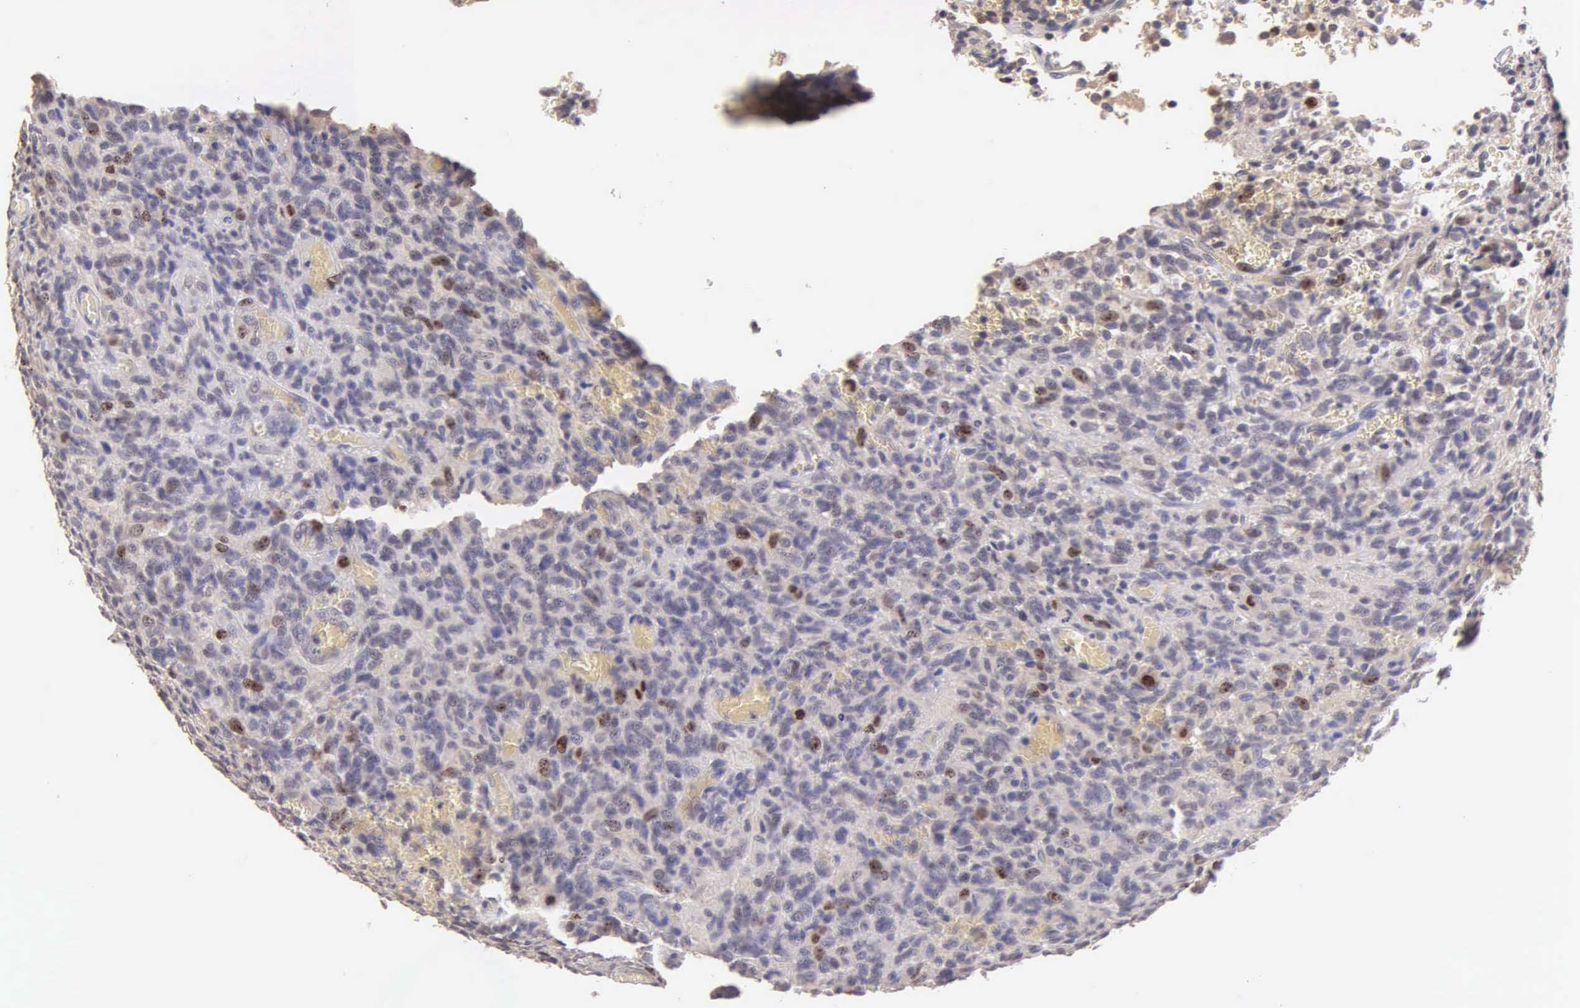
{"staining": {"intensity": "moderate", "quantity": "<25%", "location": "nuclear"}, "tissue": "glioma", "cell_type": "Tumor cells", "image_type": "cancer", "snomed": [{"axis": "morphology", "description": "Glioma, malignant, High grade"}, {"axis": "topography", "description": "Brain"}], "caption": "An IHC micrograph of tumor tissue is shown. Protein staining in brown shows moderate nuclear positivity in malignant glioma (high-grade) within tumor cells.", "gene": "MKI67", "patient": {"sex": "male", "age": 56}}